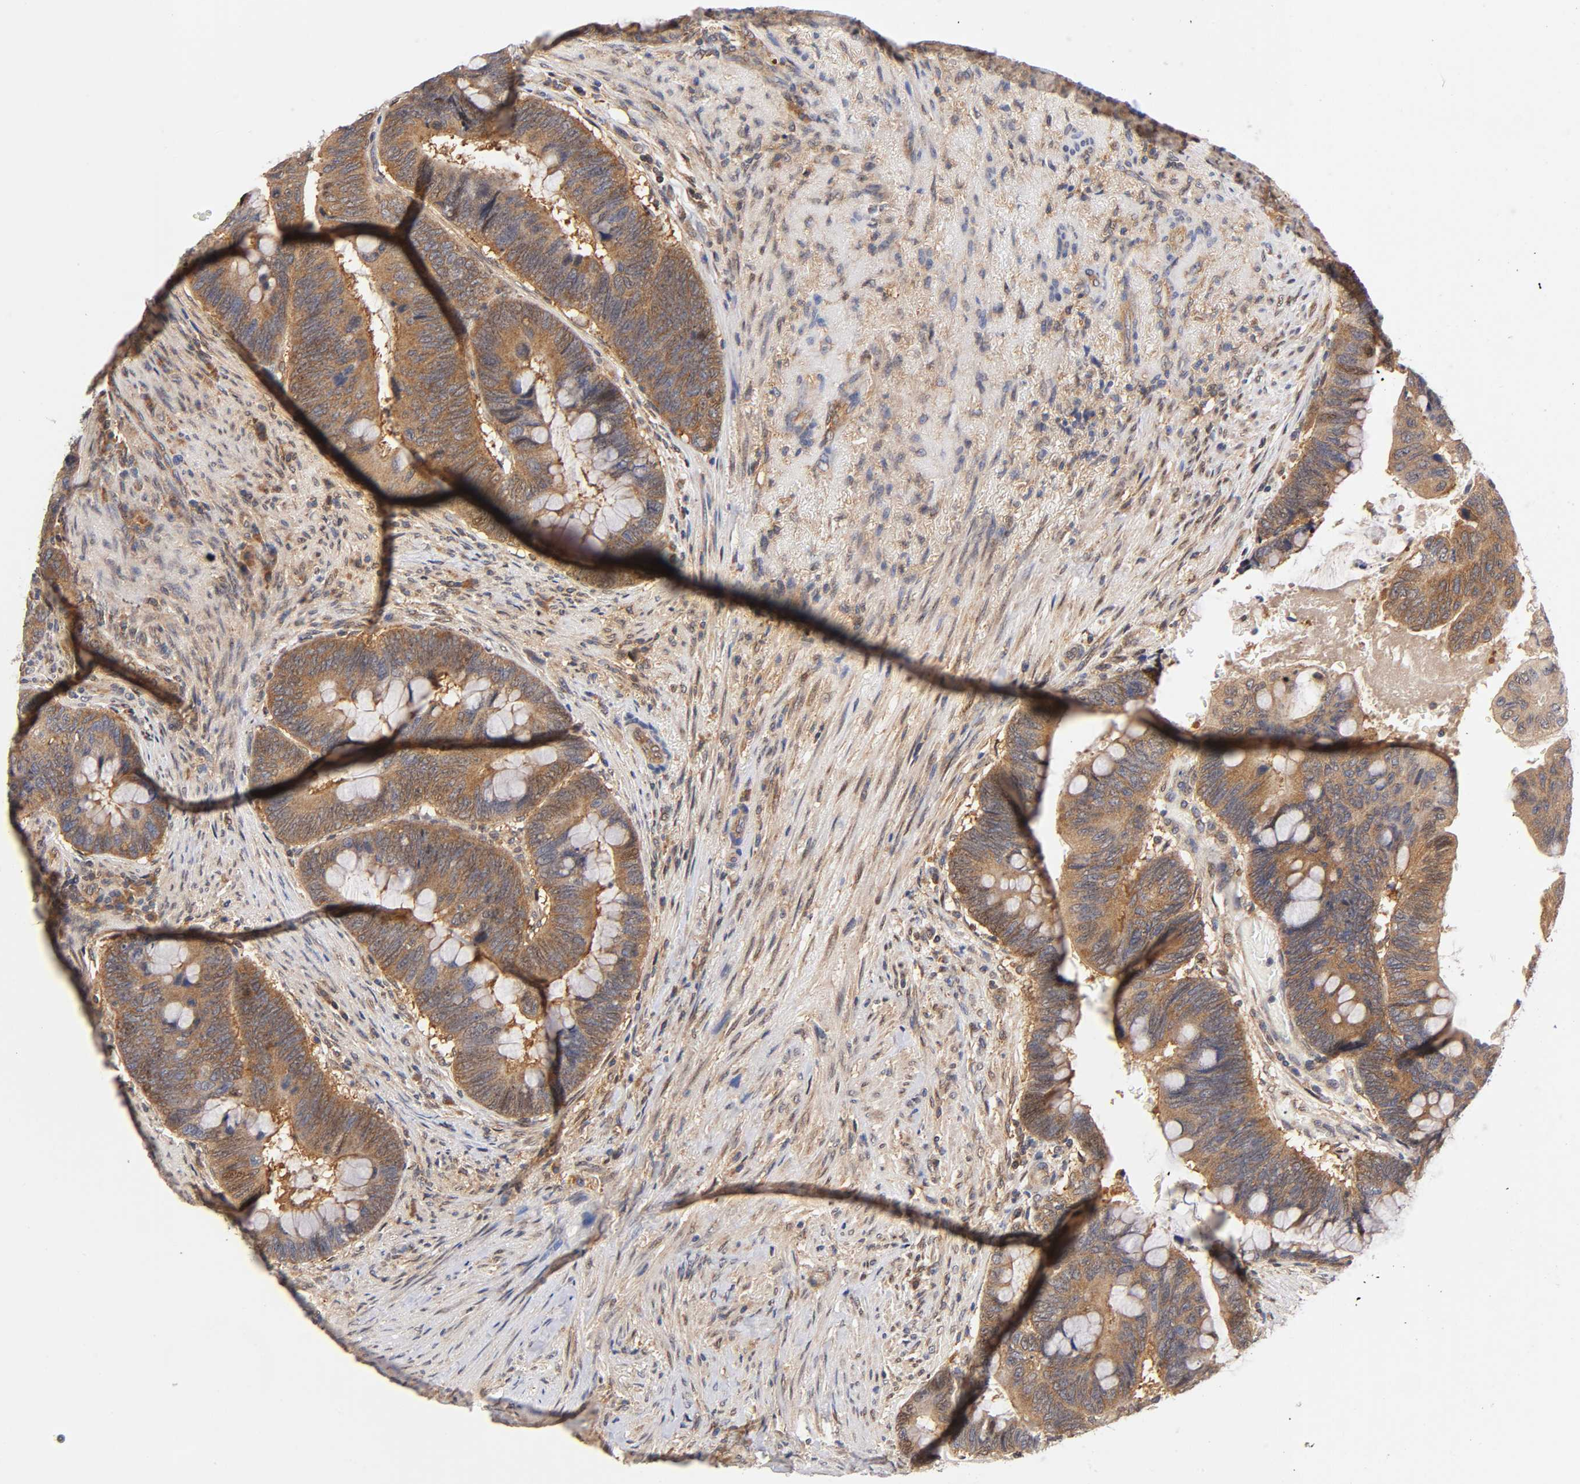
{"staining": {"intensity": "strong", "quantity": ">75%", "location": "cytoplasmic/membranous"}, "tissue": "colorectal cancer", "cell_type": "Tumor cells", "image_type": "cancer", "snomed": [{"axis": "morphology", "description": "Normal tissue, NOS"}, {"axis": "morphology", "description": "Adenocarcinoma, NOS"}, {"axis": "topography", "description": "Rectum"}], "caption": "IHC histopathology image of human adenocarcinoma (colorectal) stained for a protein (brown), which demonstrates high levels of strong cytoplasmic/membranous positivity in approximately >75% of tumor cells.", "gene": "PAFAH1B1", "patient": {"sex": "male", "age": 92}}